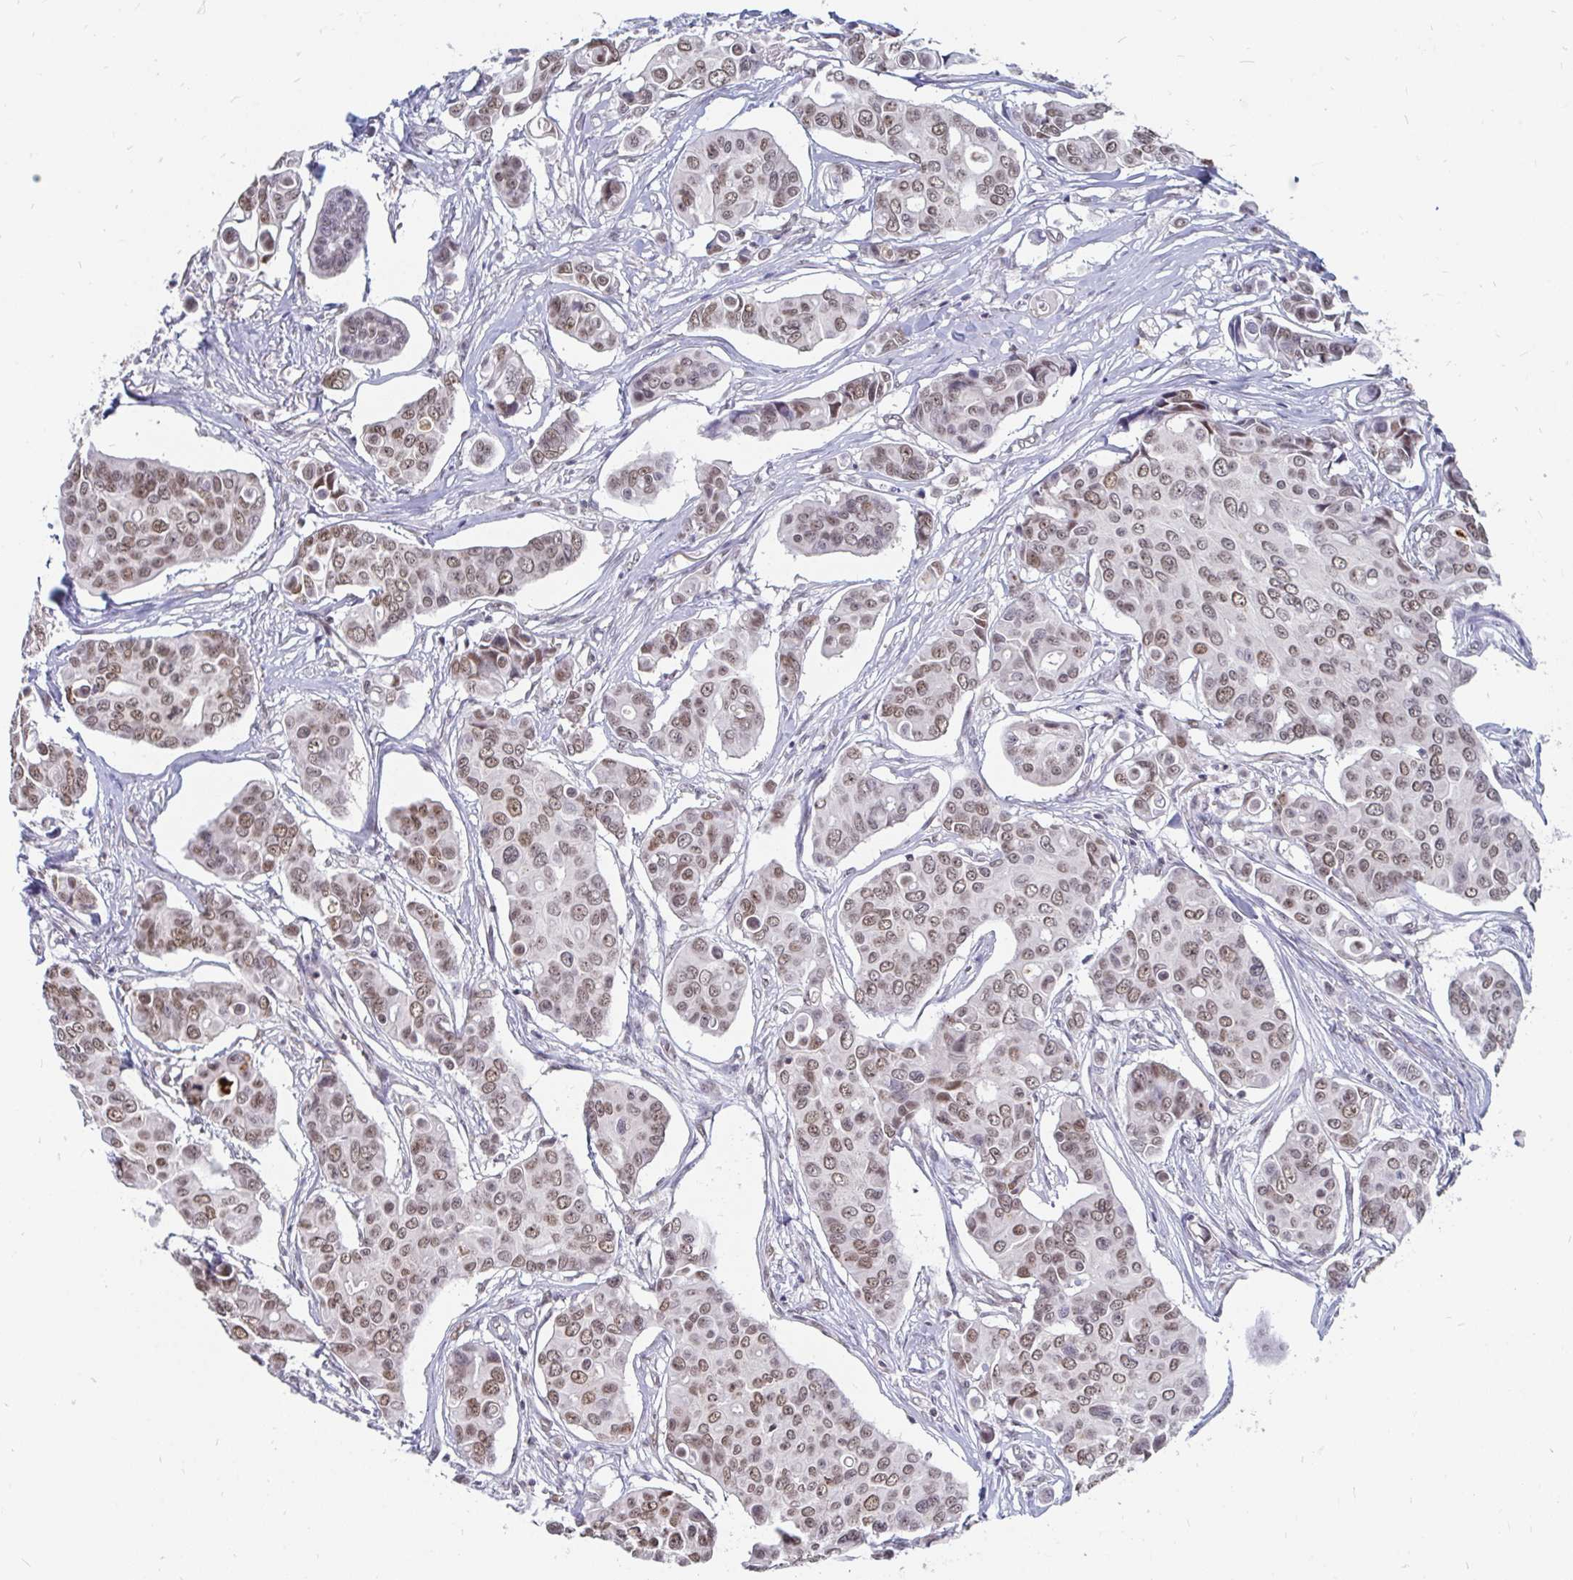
{"staining": {"intensity": "moderate", "quantity": ">75%", "location": "nuclear"}, "tissue": "breast cancer", "cell_type": "Tumor cells", "image_type": "cancer", "snomed": [{"axis": "morphology", "description": "Duct carcinoma"}, {"axis": "topography", "description": "Breast"}], "caption": "Invasive ductal carcinoma (breast) was stained to show a protein in brown. There is medium levels of moderate nuclear staining in approximately >75% of tumor cells.", "gene": "TRIP12", "patient": {"sex": "female", "age": 54}}